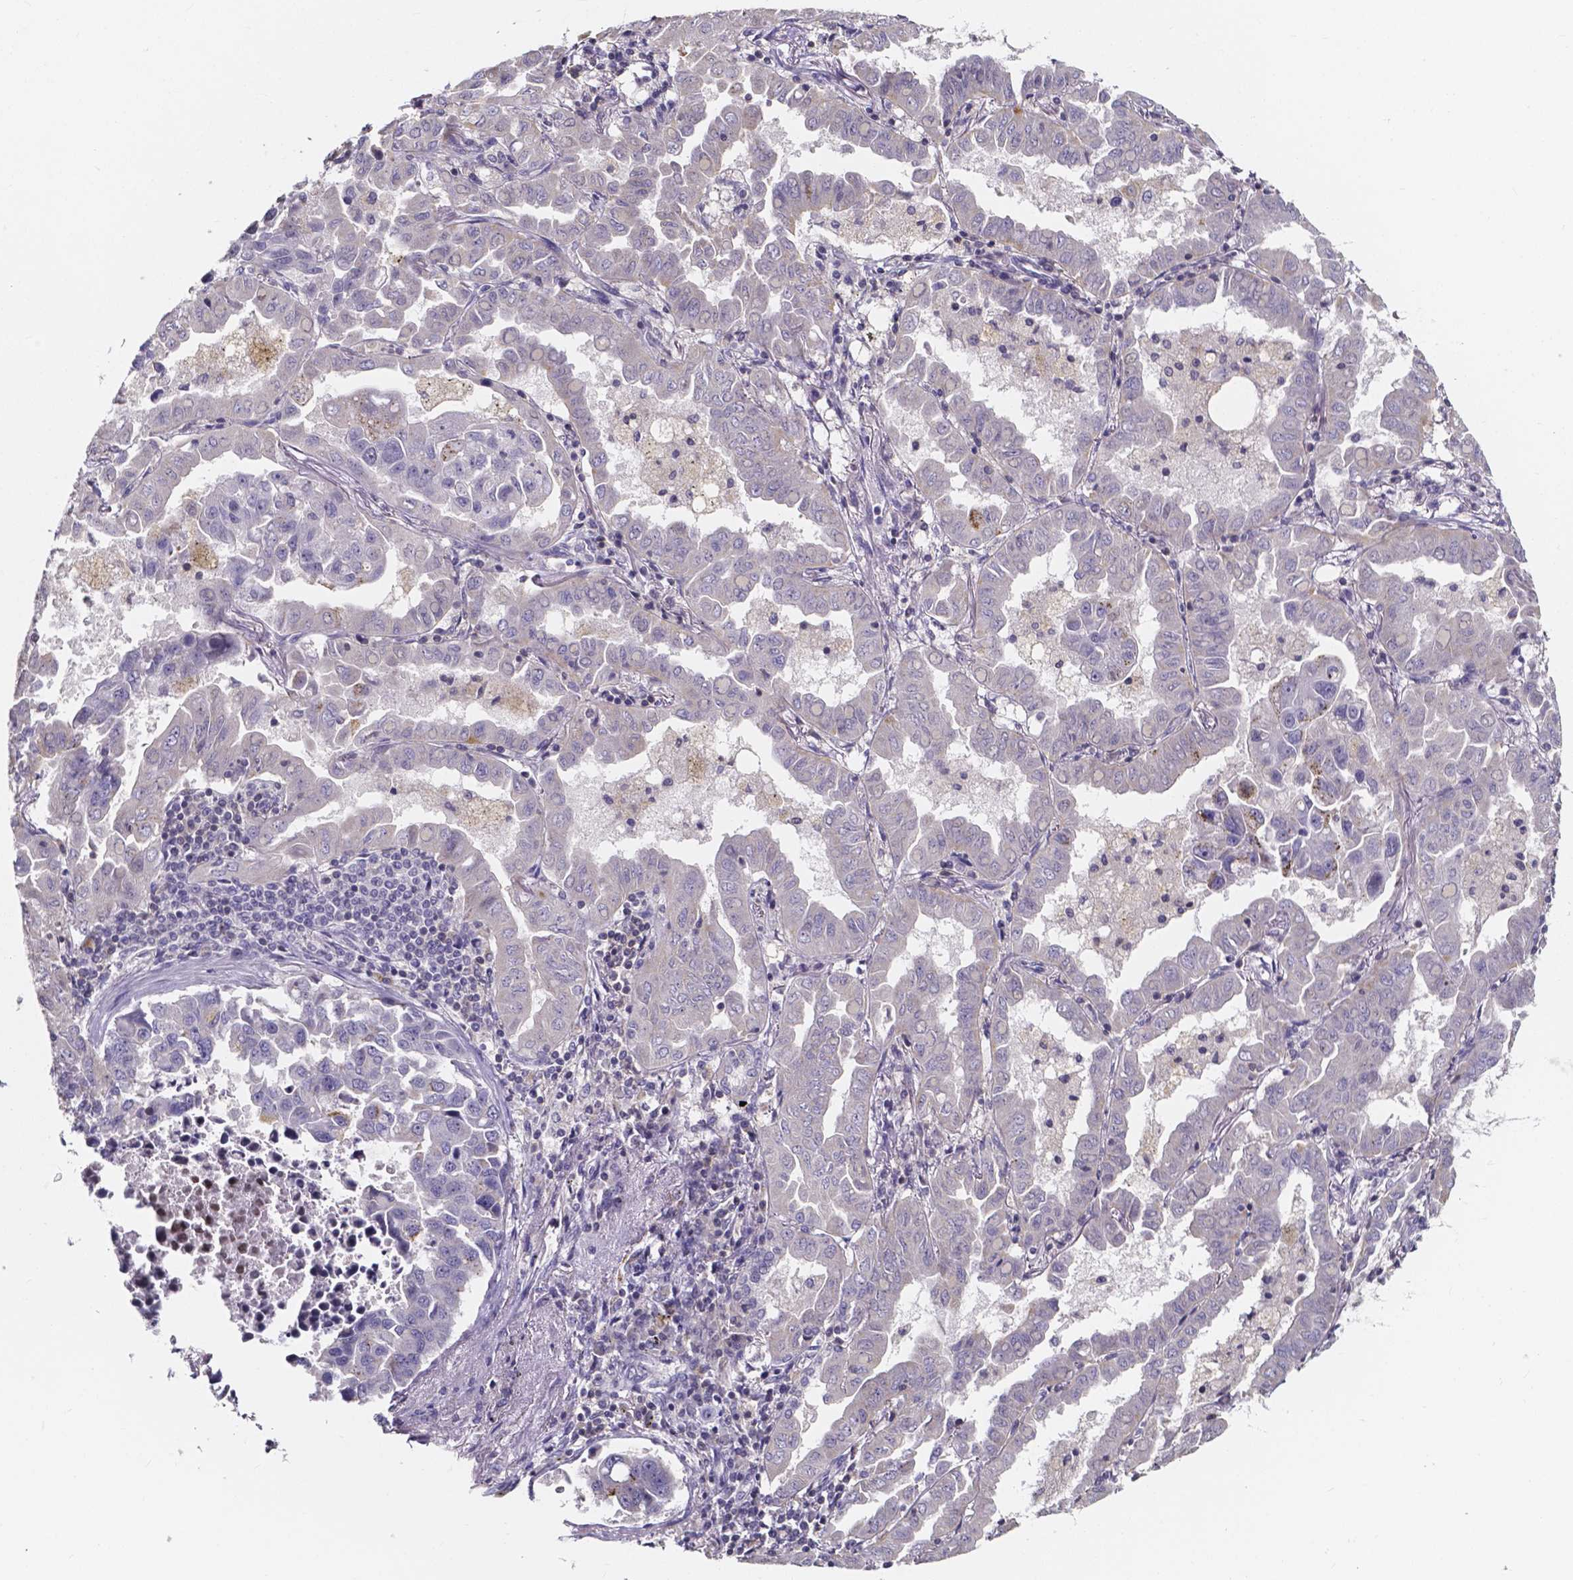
{"staining": {"intensity": "negative", "quantity": "none", "location": "none"}, "tissue": "lung cancer", "cell_type": "Tumor cells", "image_type": "cancer", "snomed": [{"axis": "morphology", "description": "Adenocarcinoma, NOS"}, {"axis": "topography", "description": "Lung"}], "caption": "High magnification brightfield microscopy of adenocarcinoma (lung) stained with DAB (3,3'-diaminobenzidine) (brown) and counterstained with hematoxylin (blue): tumor cells show no significant expression.", "gene": "THEMIS", "patient": {"sex": "male", "age": 64}}